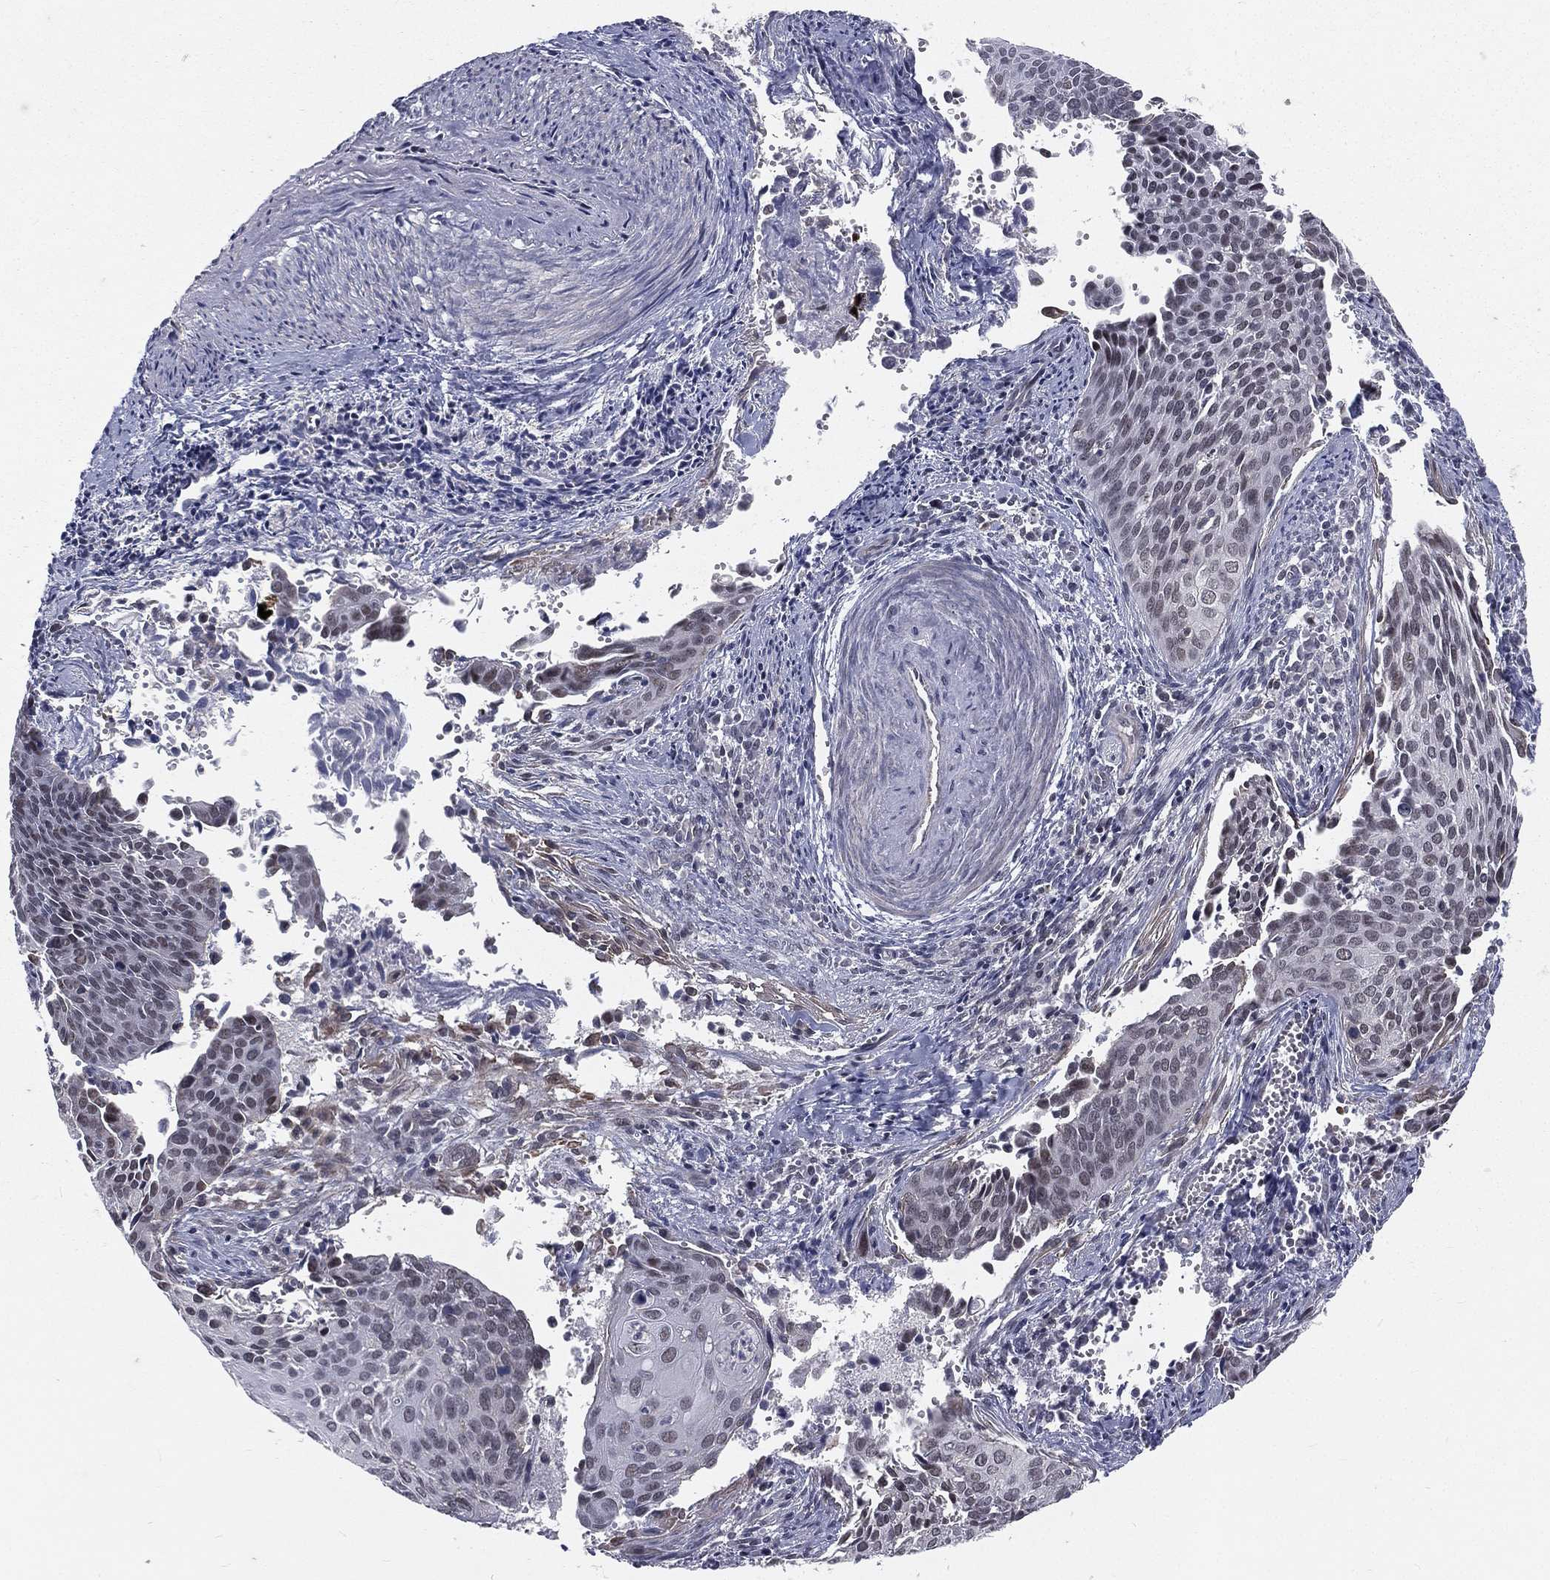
{"staining": {"intensity": "negative", "quantity": "none", "location": "none"}, "tissue": "cervical cancer", "cell_type": "Tumor cells", "image_type": "cancer", "snomed": [{"axis": "morphology", "description": "Squamous cell carcinoma, NOS"}, {"axis": "topography", "description": "Cervix"}], "caption": "Immunohistochemical staining of cervical cancer reveals no significant expression in tumor cells. The staining was performed using DAB to visualize the protein expression in brown, while the nuclei were stained in blue with hematoxylin (Magnification: 20x).", "gene": "MORC2", "patient": {"sex": "female", "age": 29}}